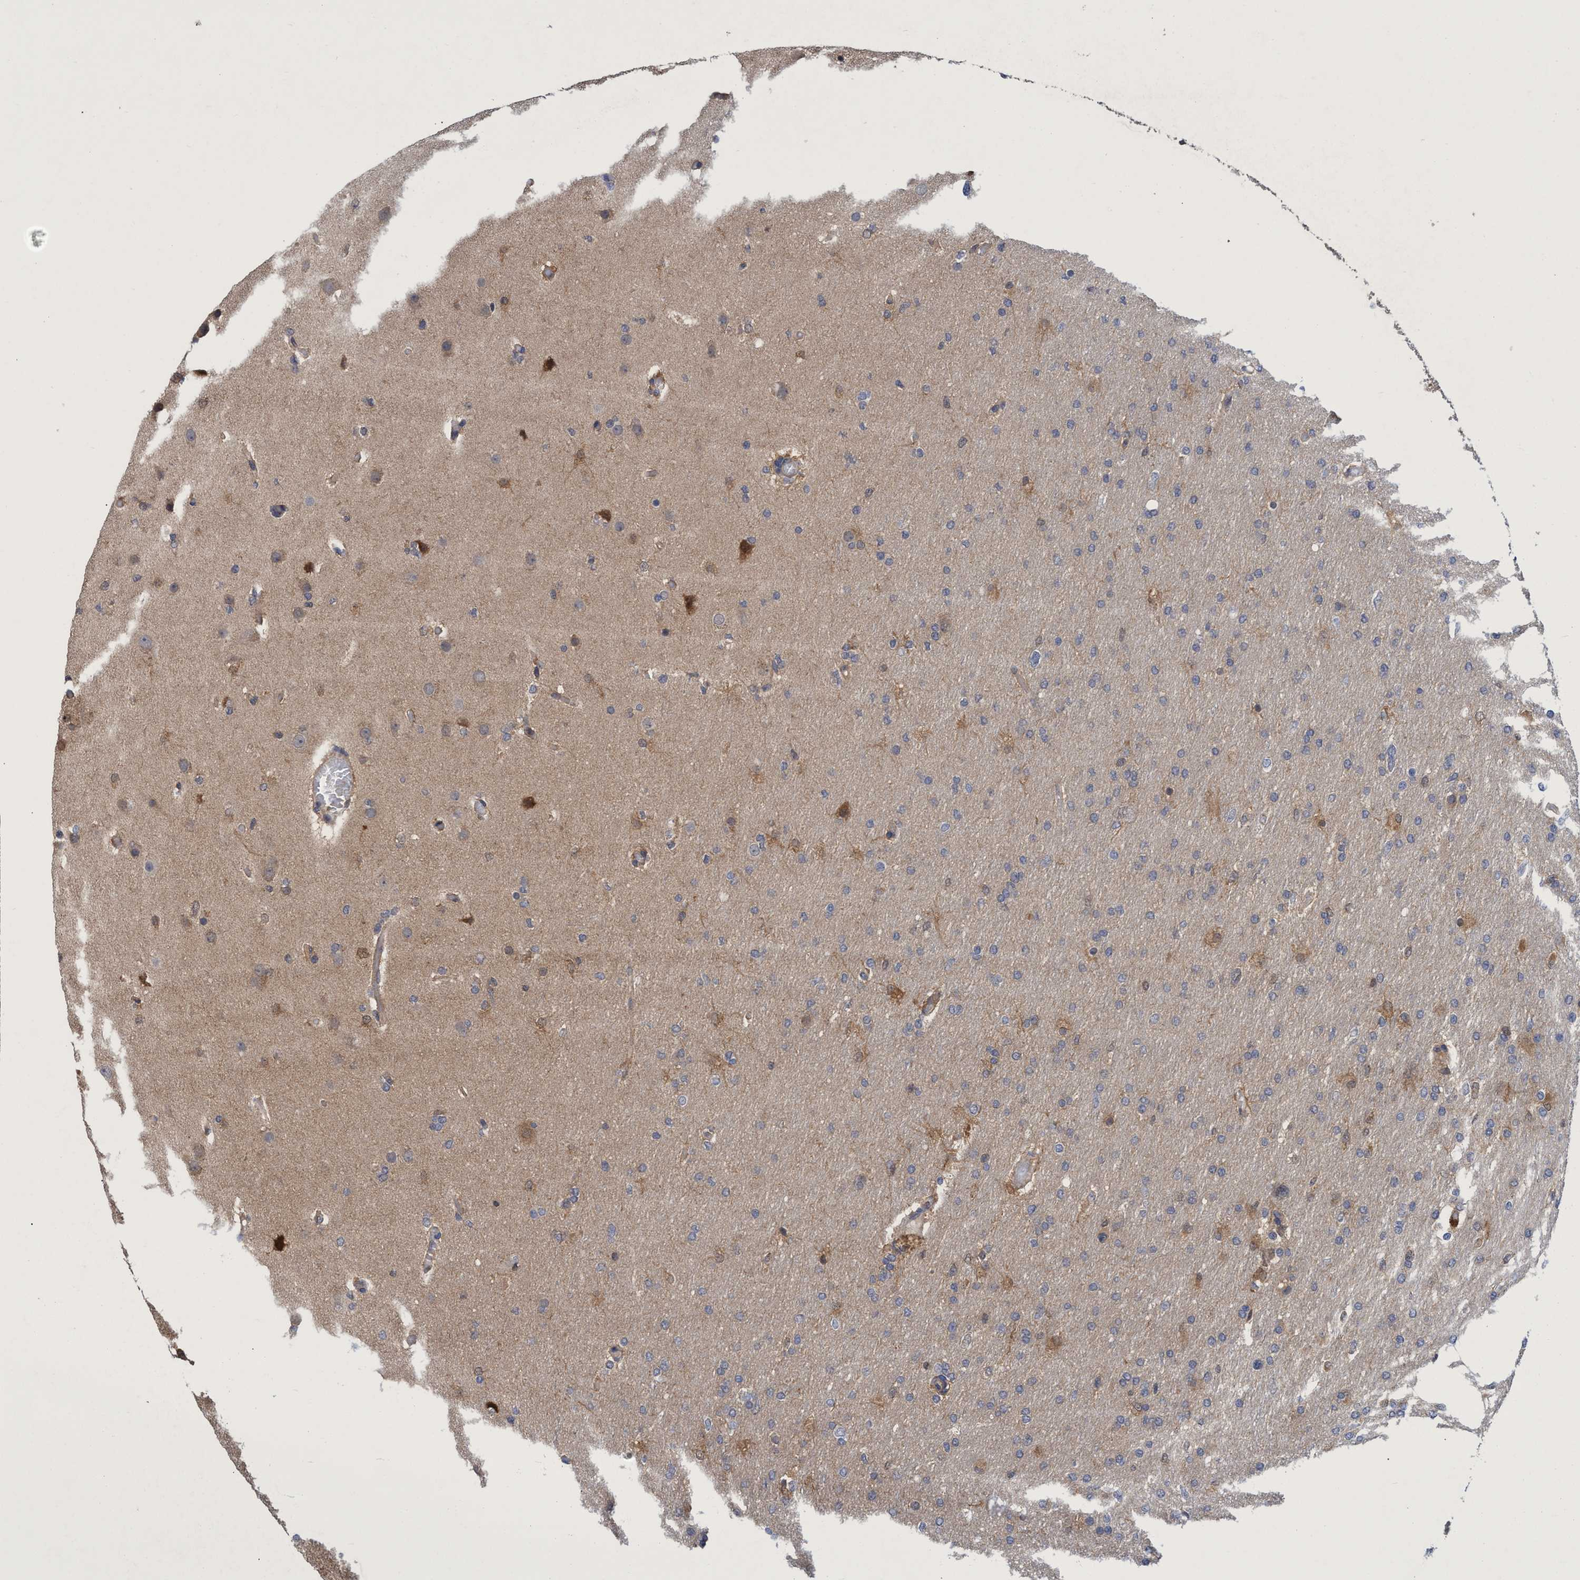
{"staining": {"intensity": "moderate", "quantity": "<25%", "location": "cytoplasmic/membranous"}, "tissue": "glioma", "cell_type": "Tumor cells", "image_type": "cancer", "snomed": [{"axis": "morphology", "description": "Glioma, malignant, High grade"}, {"axis": "topography", "description": "Cerebral cortex"}], "caption": "IHC photomicrograph of neoplastic tissue: human glioma stained using immunohistochemistry exhibits low levels of moderate protein expression localized specifically in the cytoplasmic/membranous of tumor cells, appearing as a cytoplasmic/membranous brown color.", "gene": "PNPO", "patient": {"sex": "female", "age": 36}}